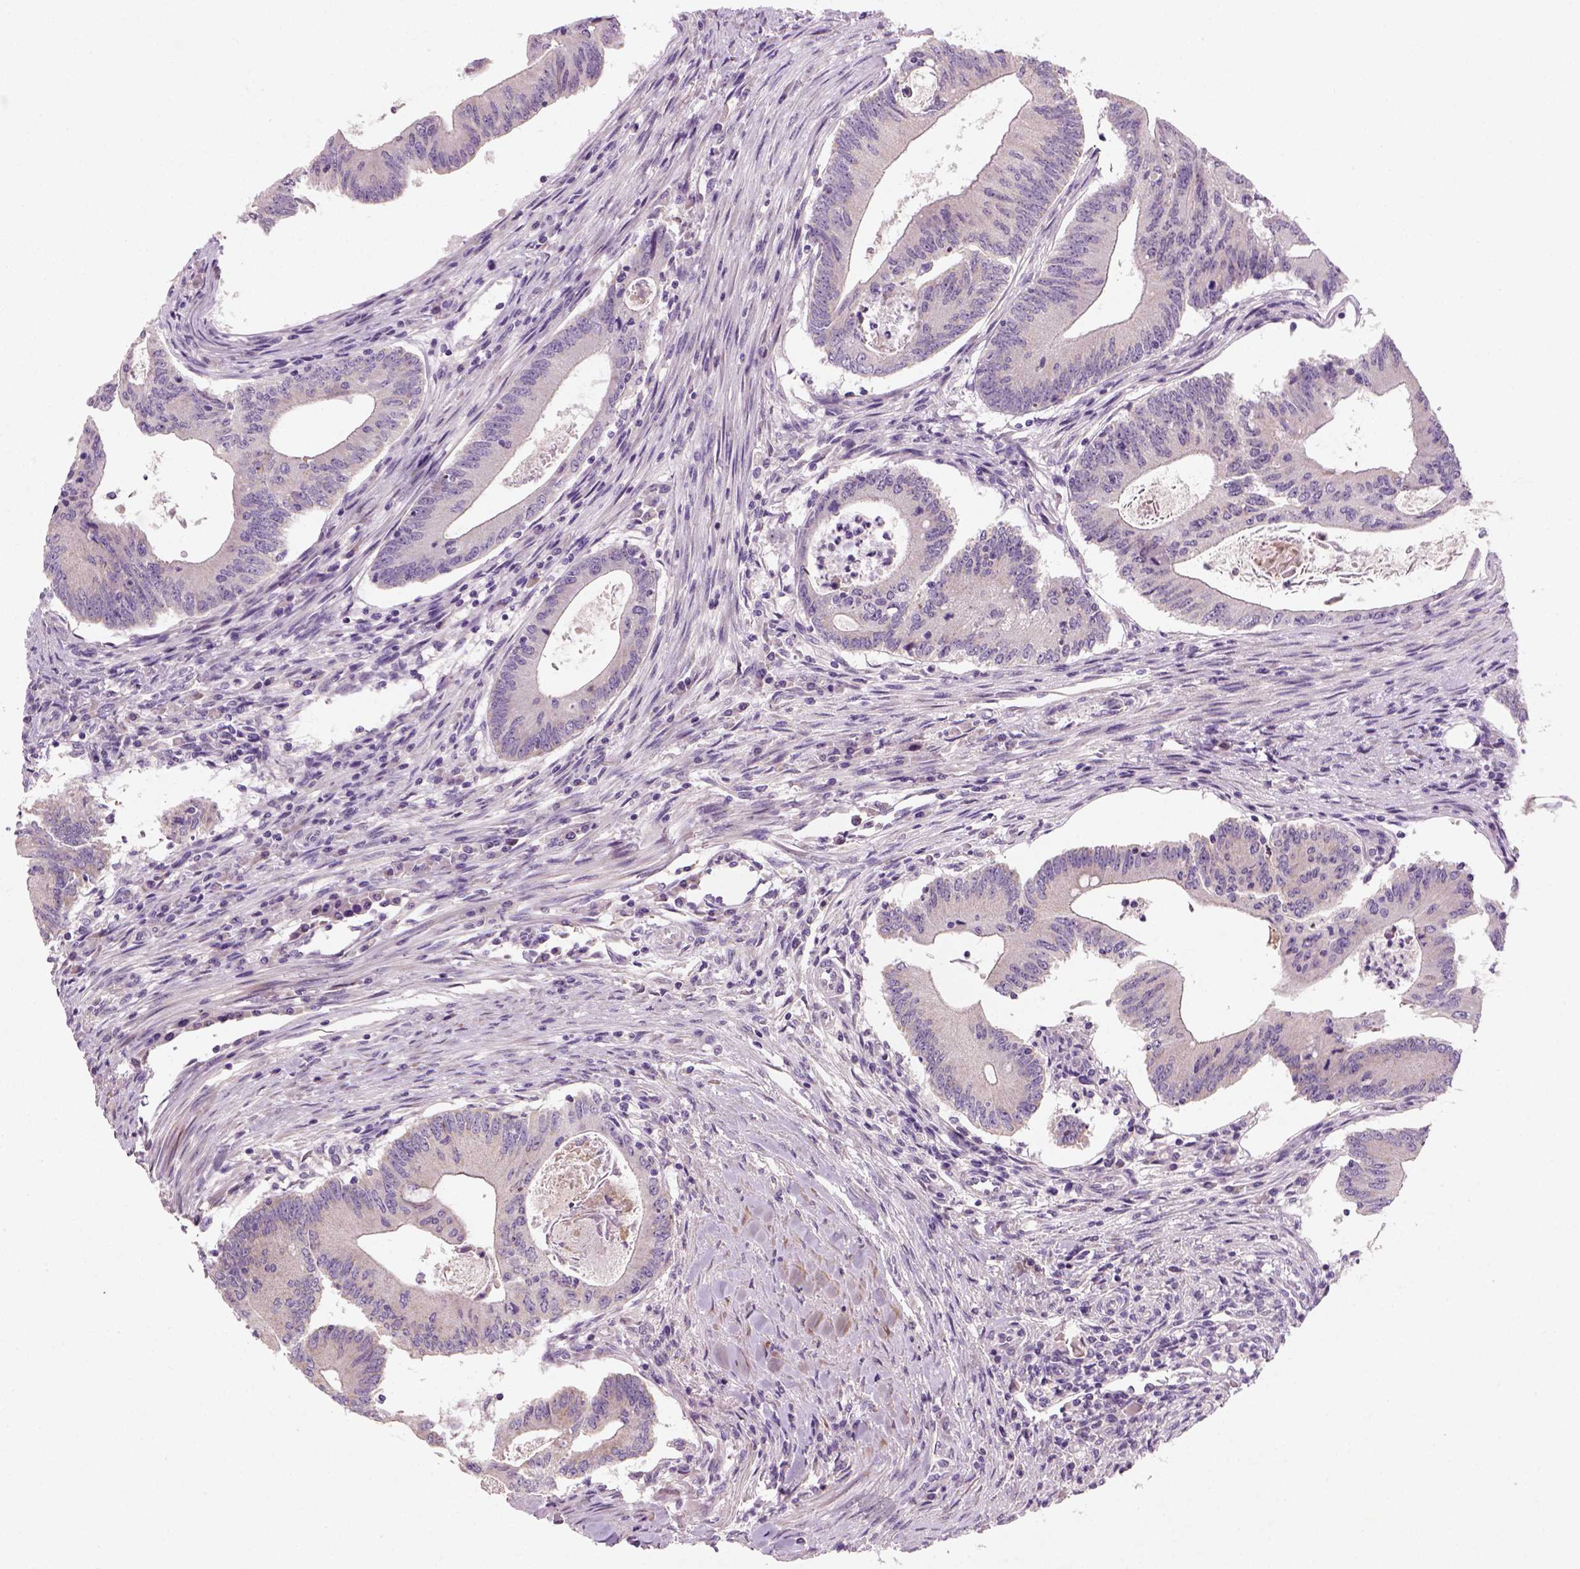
{"staining": {"intensity": "moderate", "quantity": "<25%", "location": "cytoplasmic/membranous"}, "tissue": "colorectal cancer", "cell_type": "Tumor cells", "image_type": "cancer", "snomed": [{"axis": "morphology", "description": "Adenocarcinoma, NOS"}, {"axis": "topography", "description": "Colon"}], "caption": "Protein analysis of adenocarcinoma (colorectal) tissue displays moderate cytoplasmic/membranous staining in about <25% of tumor cells.", "gene": "NUDT6", "patient": {"sex": "female", "age": 70}}